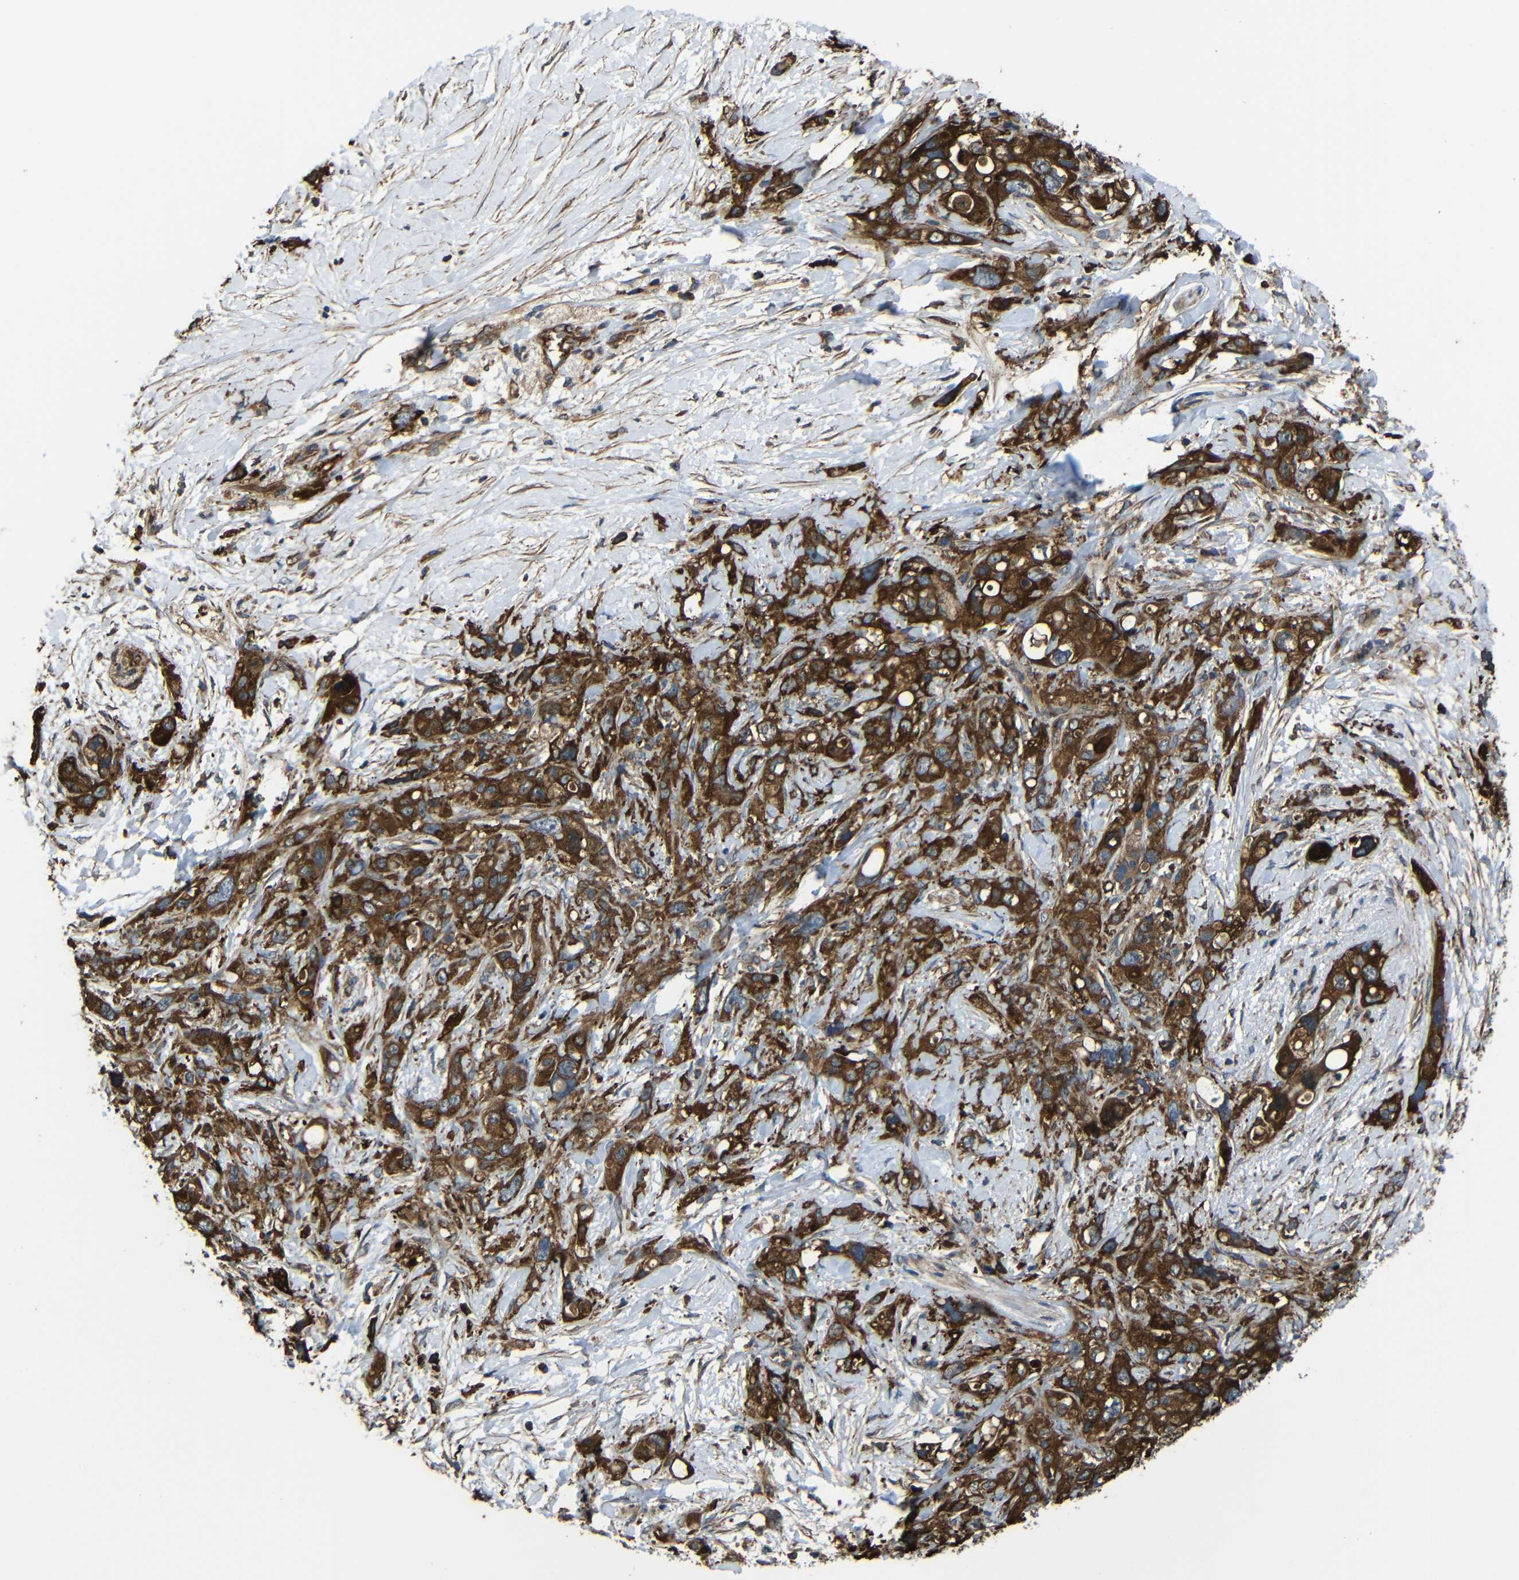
{"staining": {"intensity": "strong", "quantity": ">75%", "location": "cytoplasmic/membranous"}, "tissue": "pancreatic cancer", "cell_type": "Tumor cells", "image_type": "cancer", "snomed": [{"axis": "morphology", "description": "Adenocarcinoma, NOS"}, {"axis": "topography", "description": "Pancreas"}], "caption": "An image of human pancreatic cancer stained for a protein shows strong cytoplasmic/membranous brown staining in tumor cells. Using DAB (brown) and hematoxylin (blue) stains, captured at high magnification using brightfield microscopy.", "gene": "PTCH1", "patient": {"sex": "female", "age": 56}}